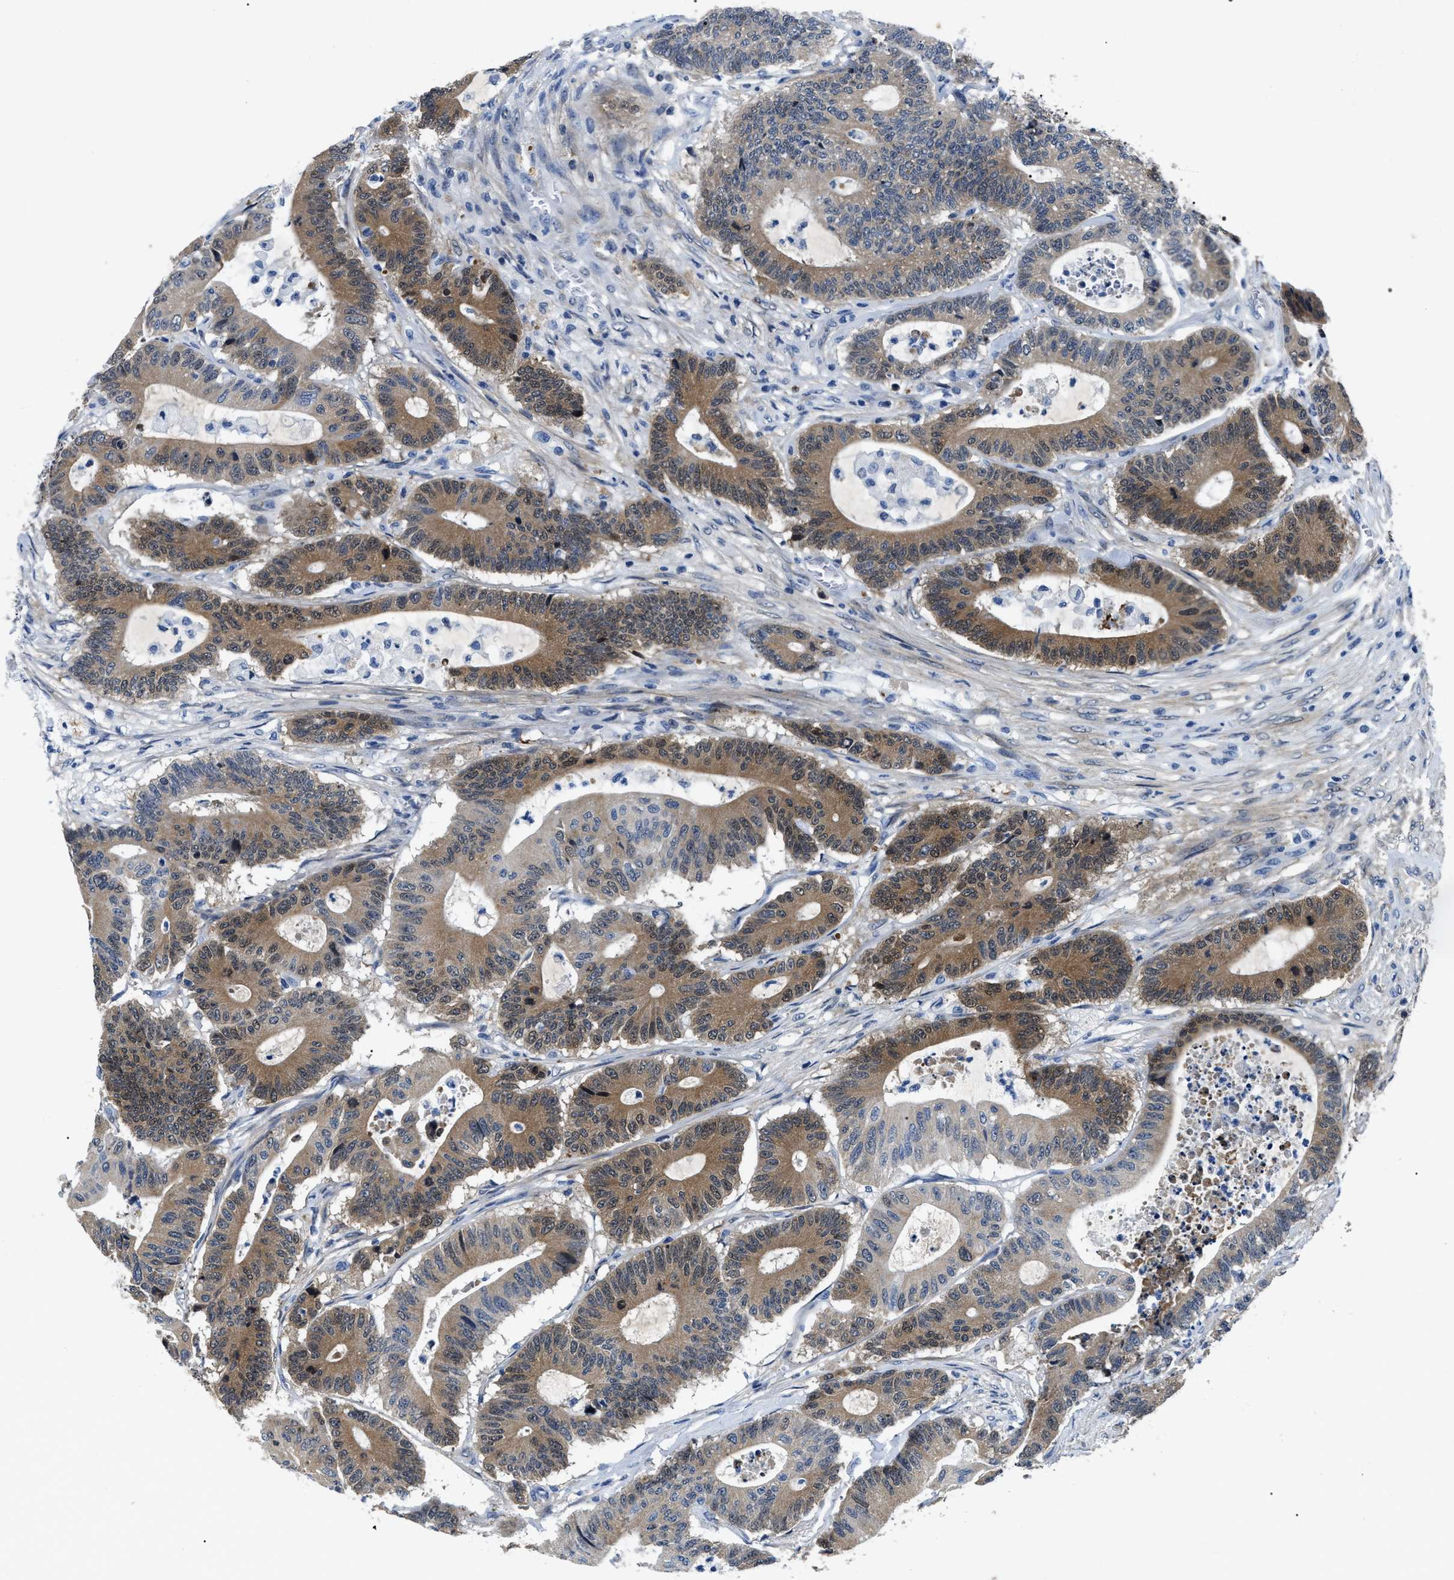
{"staining": {"intensity": "moderate", "quantity": ">75%", "location": "cytoplasmic/membranous,nuclear"}, "tissue": "colorectal cancer", "cell_type": "Tumor cells", "image_type": "cancer", "snomed": [{"axis": "morphology", "description": "Adenocarcinoma, NOS"}, {"axis": "topography", "description": "Colon"}], "caption": "IHC image of human adenocarcinoma (colorectal) stained for a protein (brown), which reveals medium levels of moderate cytoplasmic/membranous and nuclear expression in about >75% of tumor cells.", "gene": "BAG2", "patient": {"sex": "female", "age": 84}}